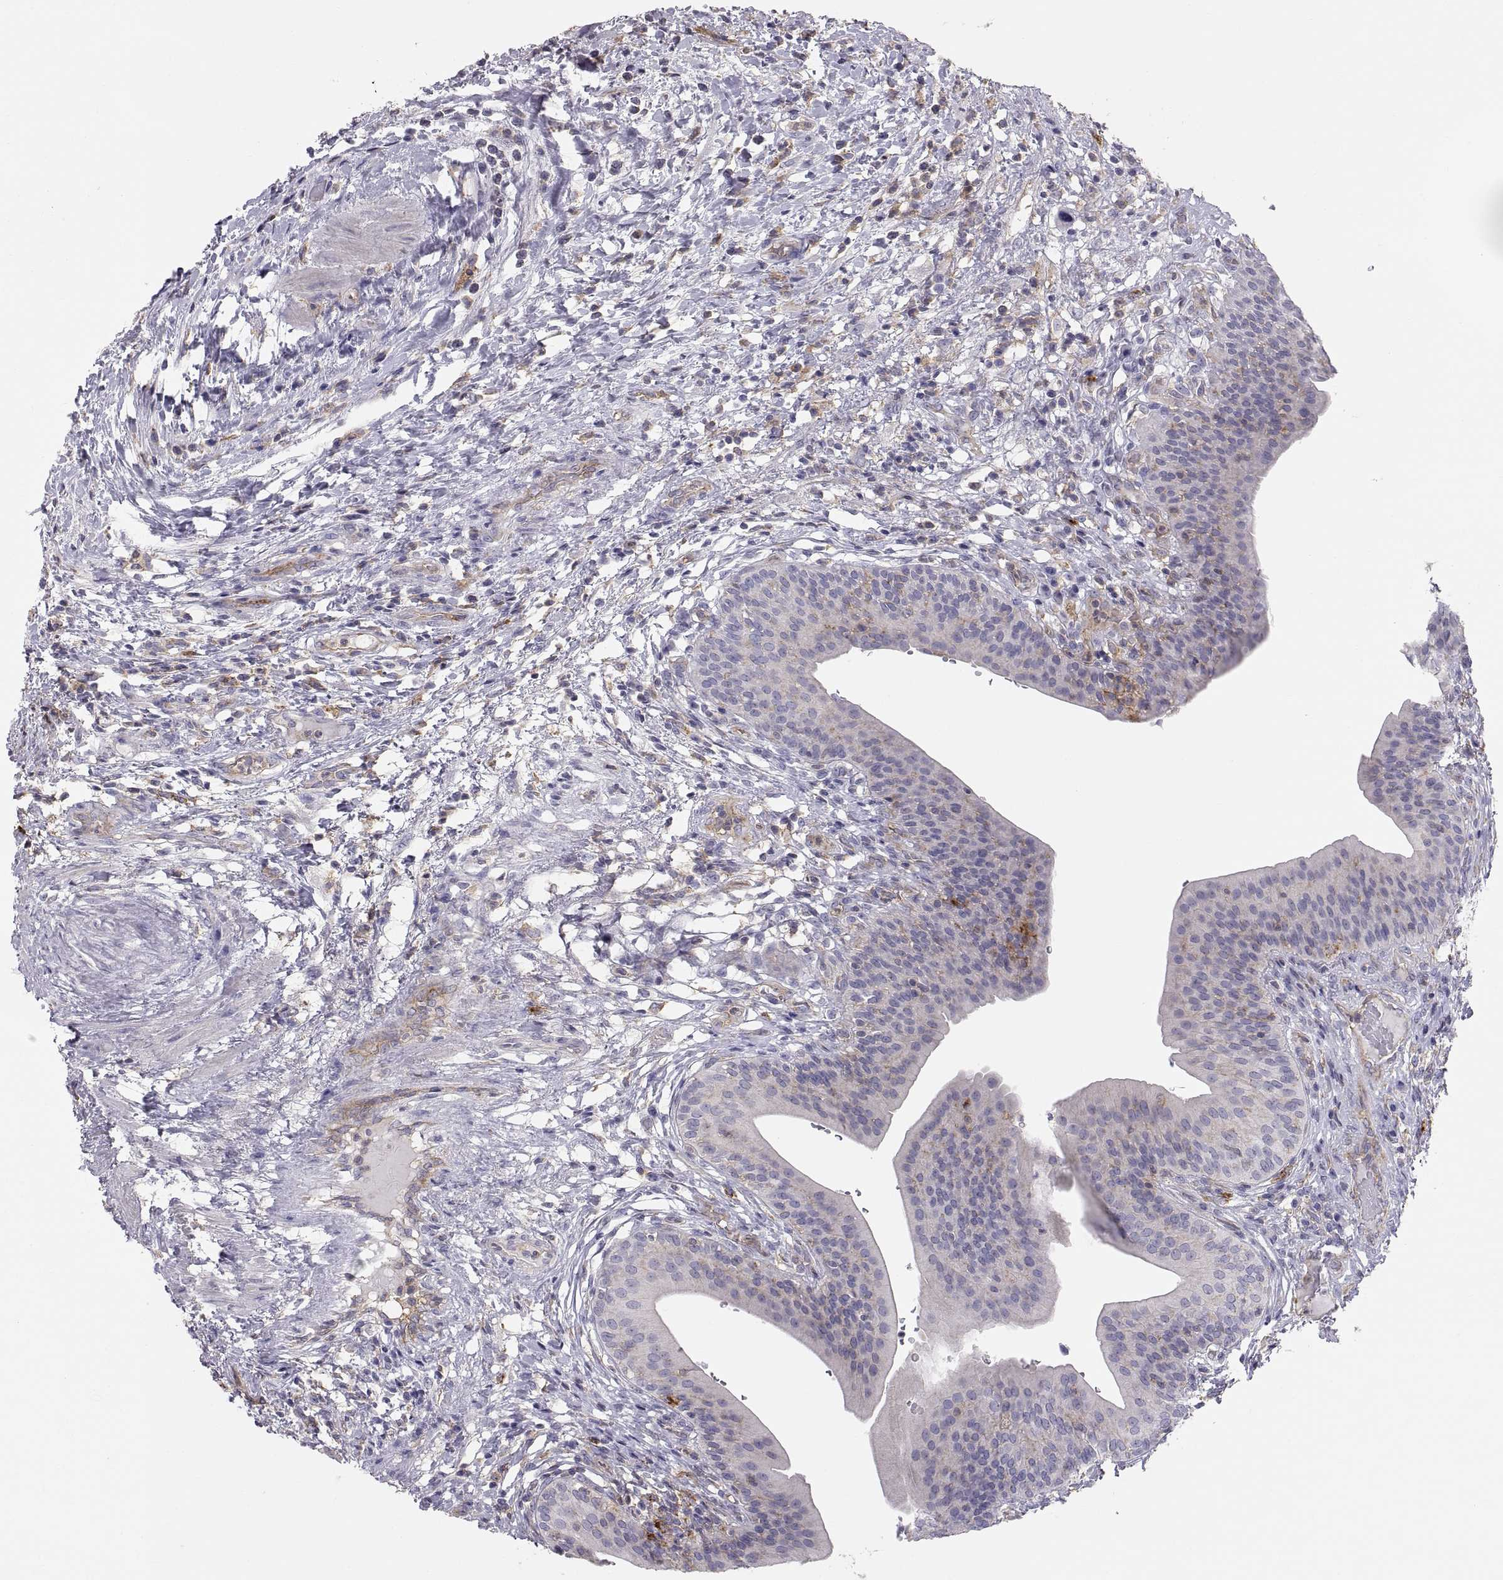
{"staining": {"intensity": "negative", "quantity": "none", "location": "none"}, "tissue": "urinary bladder", "cell_type": "Urothelial cells", "image_type": "normal", "snomed": [{"axis": "morphology", "description": "Normal tissue, NOS"}, {"axis": "topography", "description": "Urinary bladder"}], "caption": "An immunohistochemistry micrograph of normal urinary bladder is shown. There is no staining in urothelial cells of urinary bladder.", "gene": "RALB", "patient": {"sex": "male", "age": 66}}